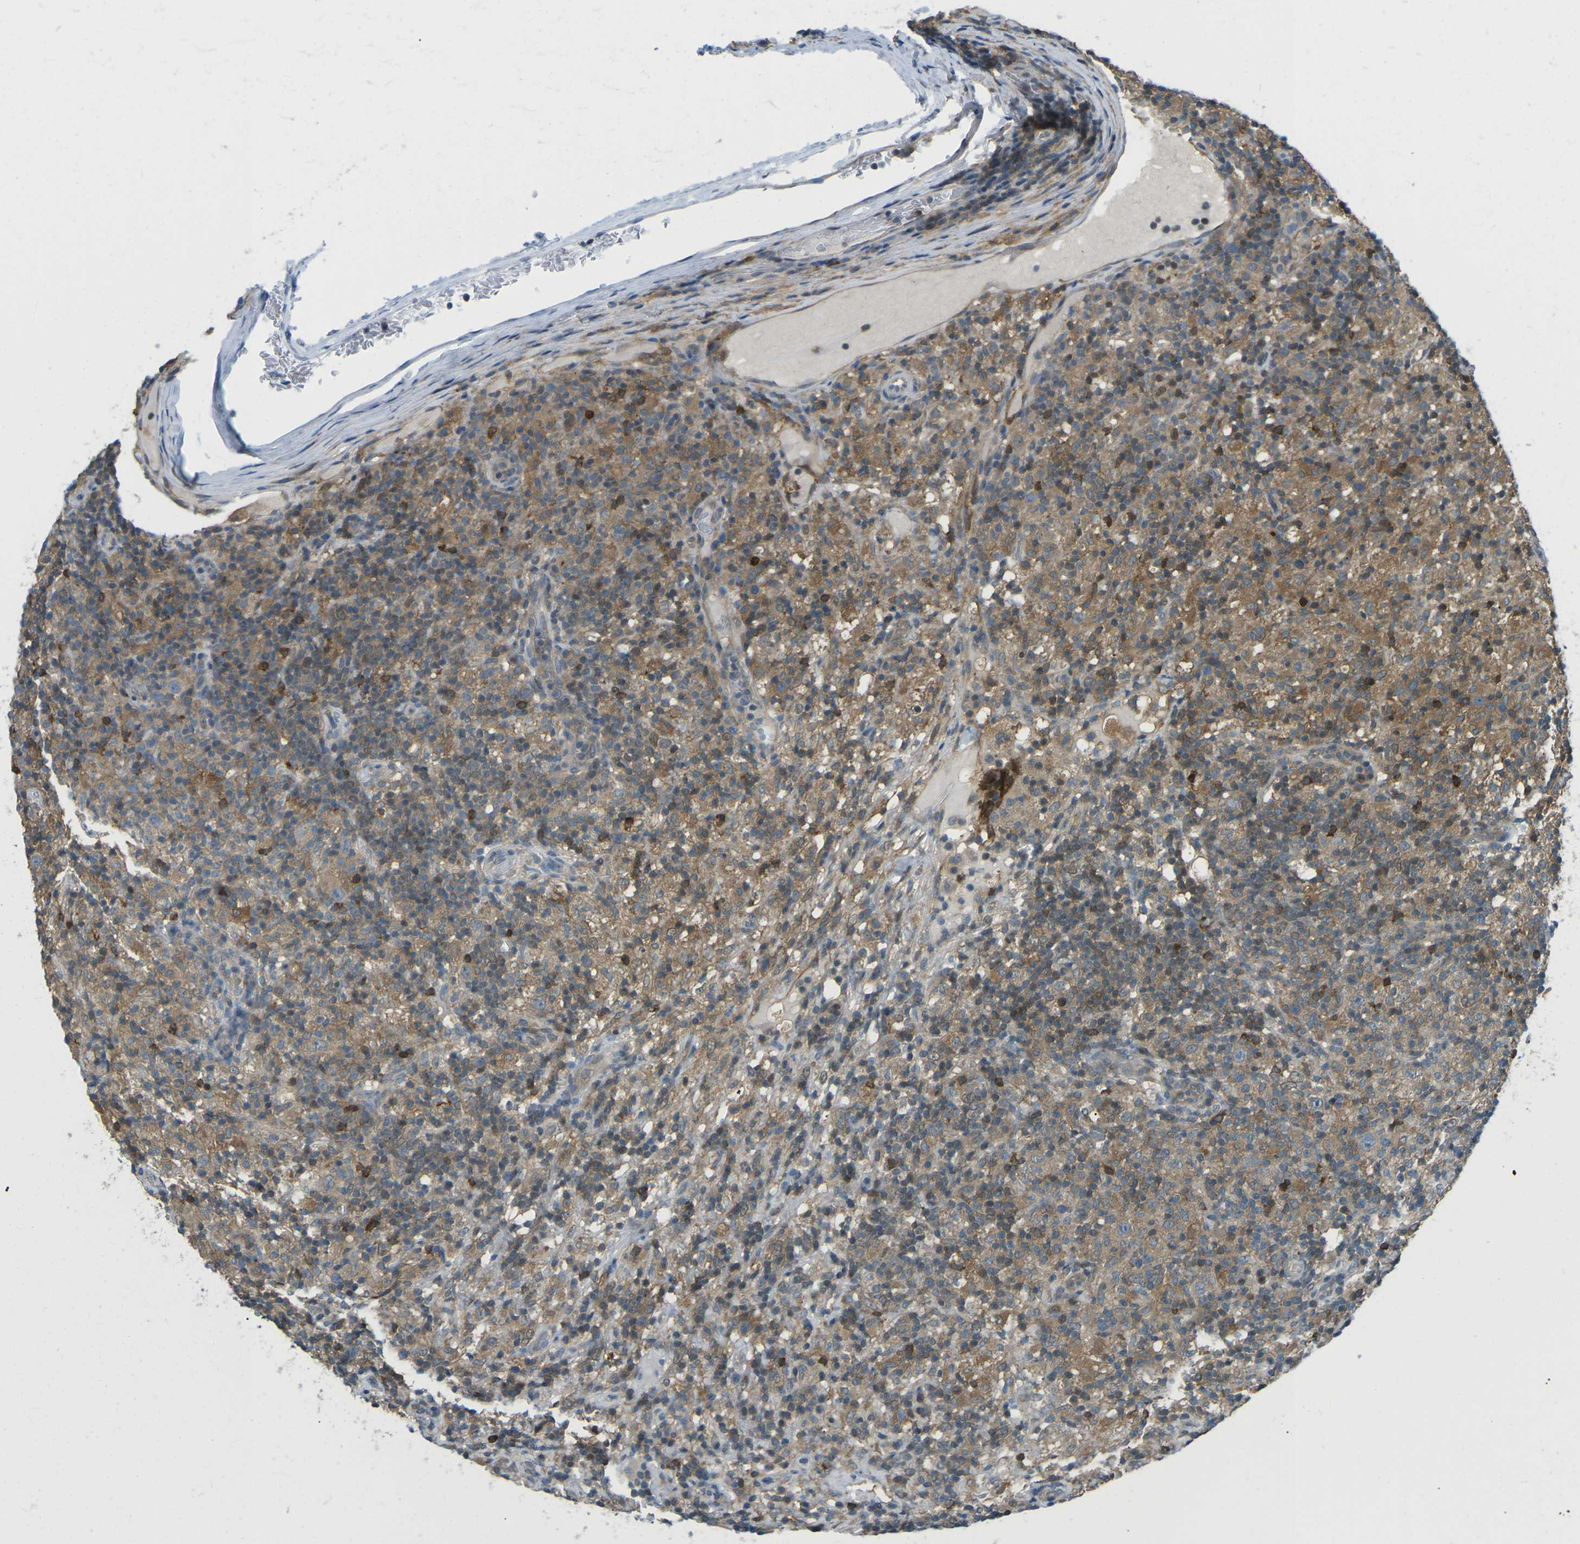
{"staining": {"intensity": "weak", "quantity": "25%-75%", "location": "cytoplasmic/membranous"}, "tissue": "lymphoma", "cell_type": "Tumor cells", "image_type": "cancer", "snomed": [{"axis": "morphology", "description": "Hodgkin's disease, NOS"}, {"axis": "topography", "description": "Lymph node"}], "caption": "Immunohistochemistry image of neoplastic tissue: human lymphoma stained using immunohistochemistry (IHC) exhibits low levels of weak protein expression localized specifically in the cytoplasmic/membranous of tumor cells, appearing as a cytoplasmic/membranous brown color.", "gene": "PIEZO2", "patient": {"sex": "male", "age": 70}}